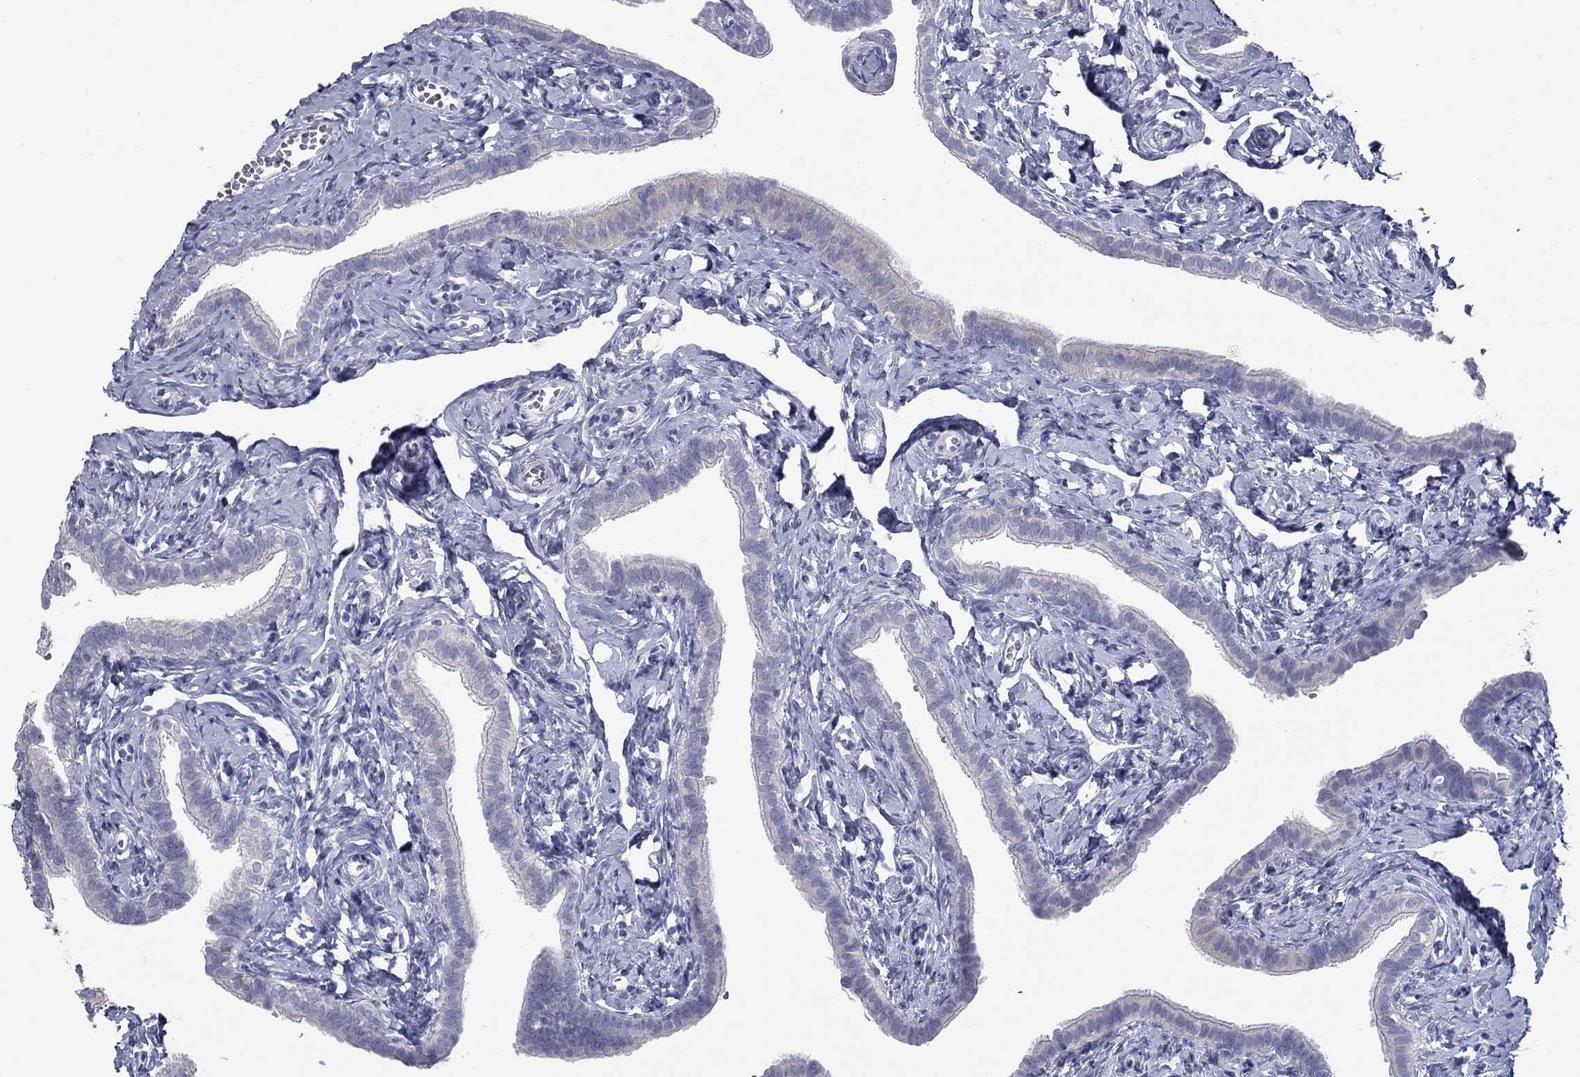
{"staining": {"intensity": "negative", "quantity": "none", "location": "none"}, "tissue": "fallopian tube", "cell_type": "Glandular cells", "image_type": "normal", "snomed": [{"axis": "morphology", "description": "Normal tissue, NOS"}, {"axis": "topography", "description": "Fallopian tube"}], "caption": "This photomicrograph is of benign fallopian tube stained with immunohistochemistry (IHC) to label a protein in brown with the nuclei are counter-stained blue. There is no positivity in glandular cells. (DAB (3,3'-diaminobenzidine) immunohistochemistry visualized using brightfield microscopy, high magnification).", "gene": "KIRREL2", "patient": {"sex": "female", "age": 41}}